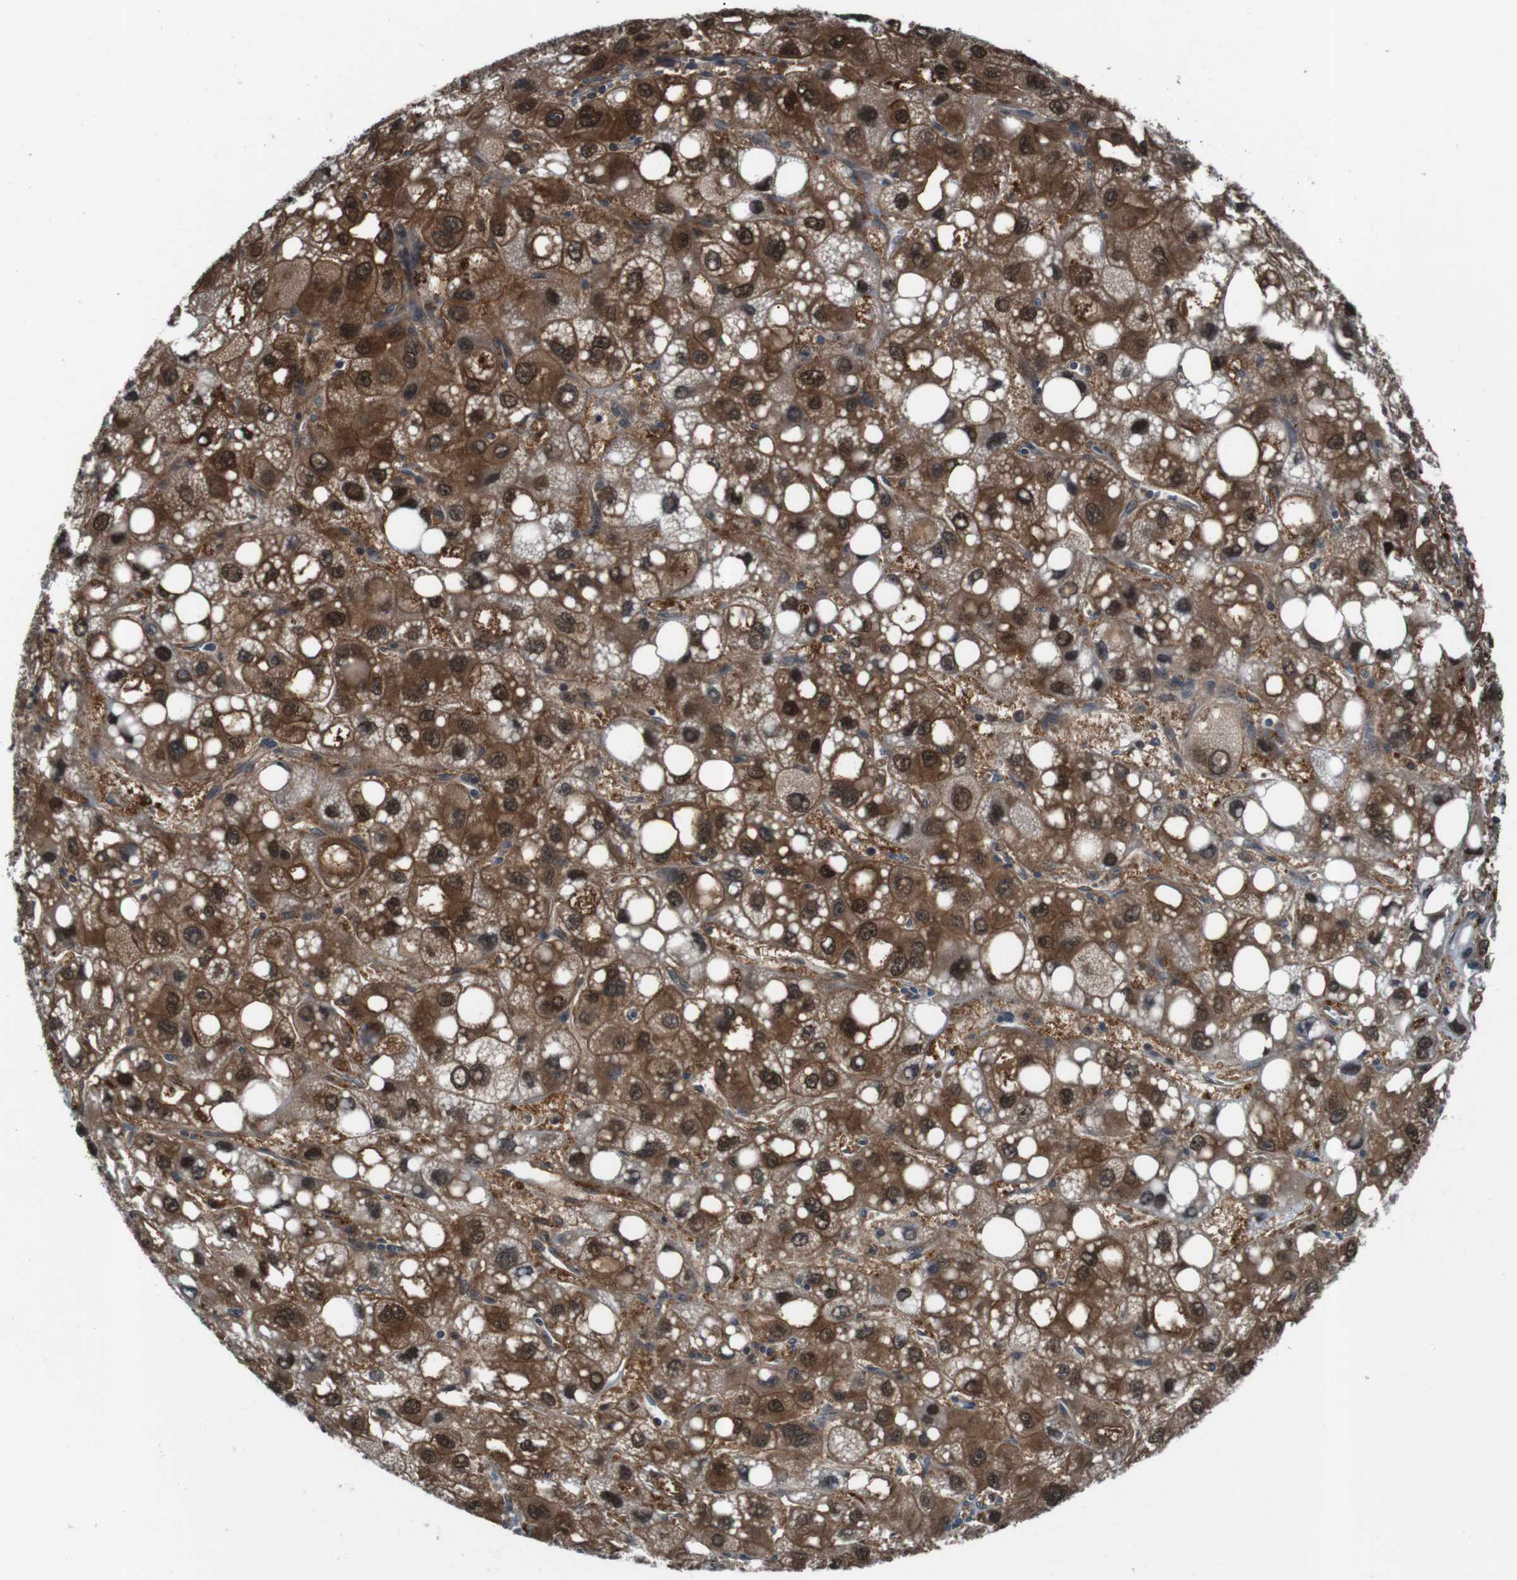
{"staining": {"intensity": "strong", "quantity": ">75%", "location": "cytoplasmic/membranous,nuclear"}, "tissue": "liver cancer", "cell_type": "Tumor cells", "image_type": "cancer", "snomed": [{"axis": "morphology", "description": "Carcinoma, Hepatocellular, NOS"}, {"axis": "topography", "description": "Liver"}], "caption": "A brown stain highlights strong cytoplasmic/membranous and nuclear positivity of a protein in human liver cancer tumor cells.", "gene": "LRP5", "patient": {"sex": "male", "age": 55}}